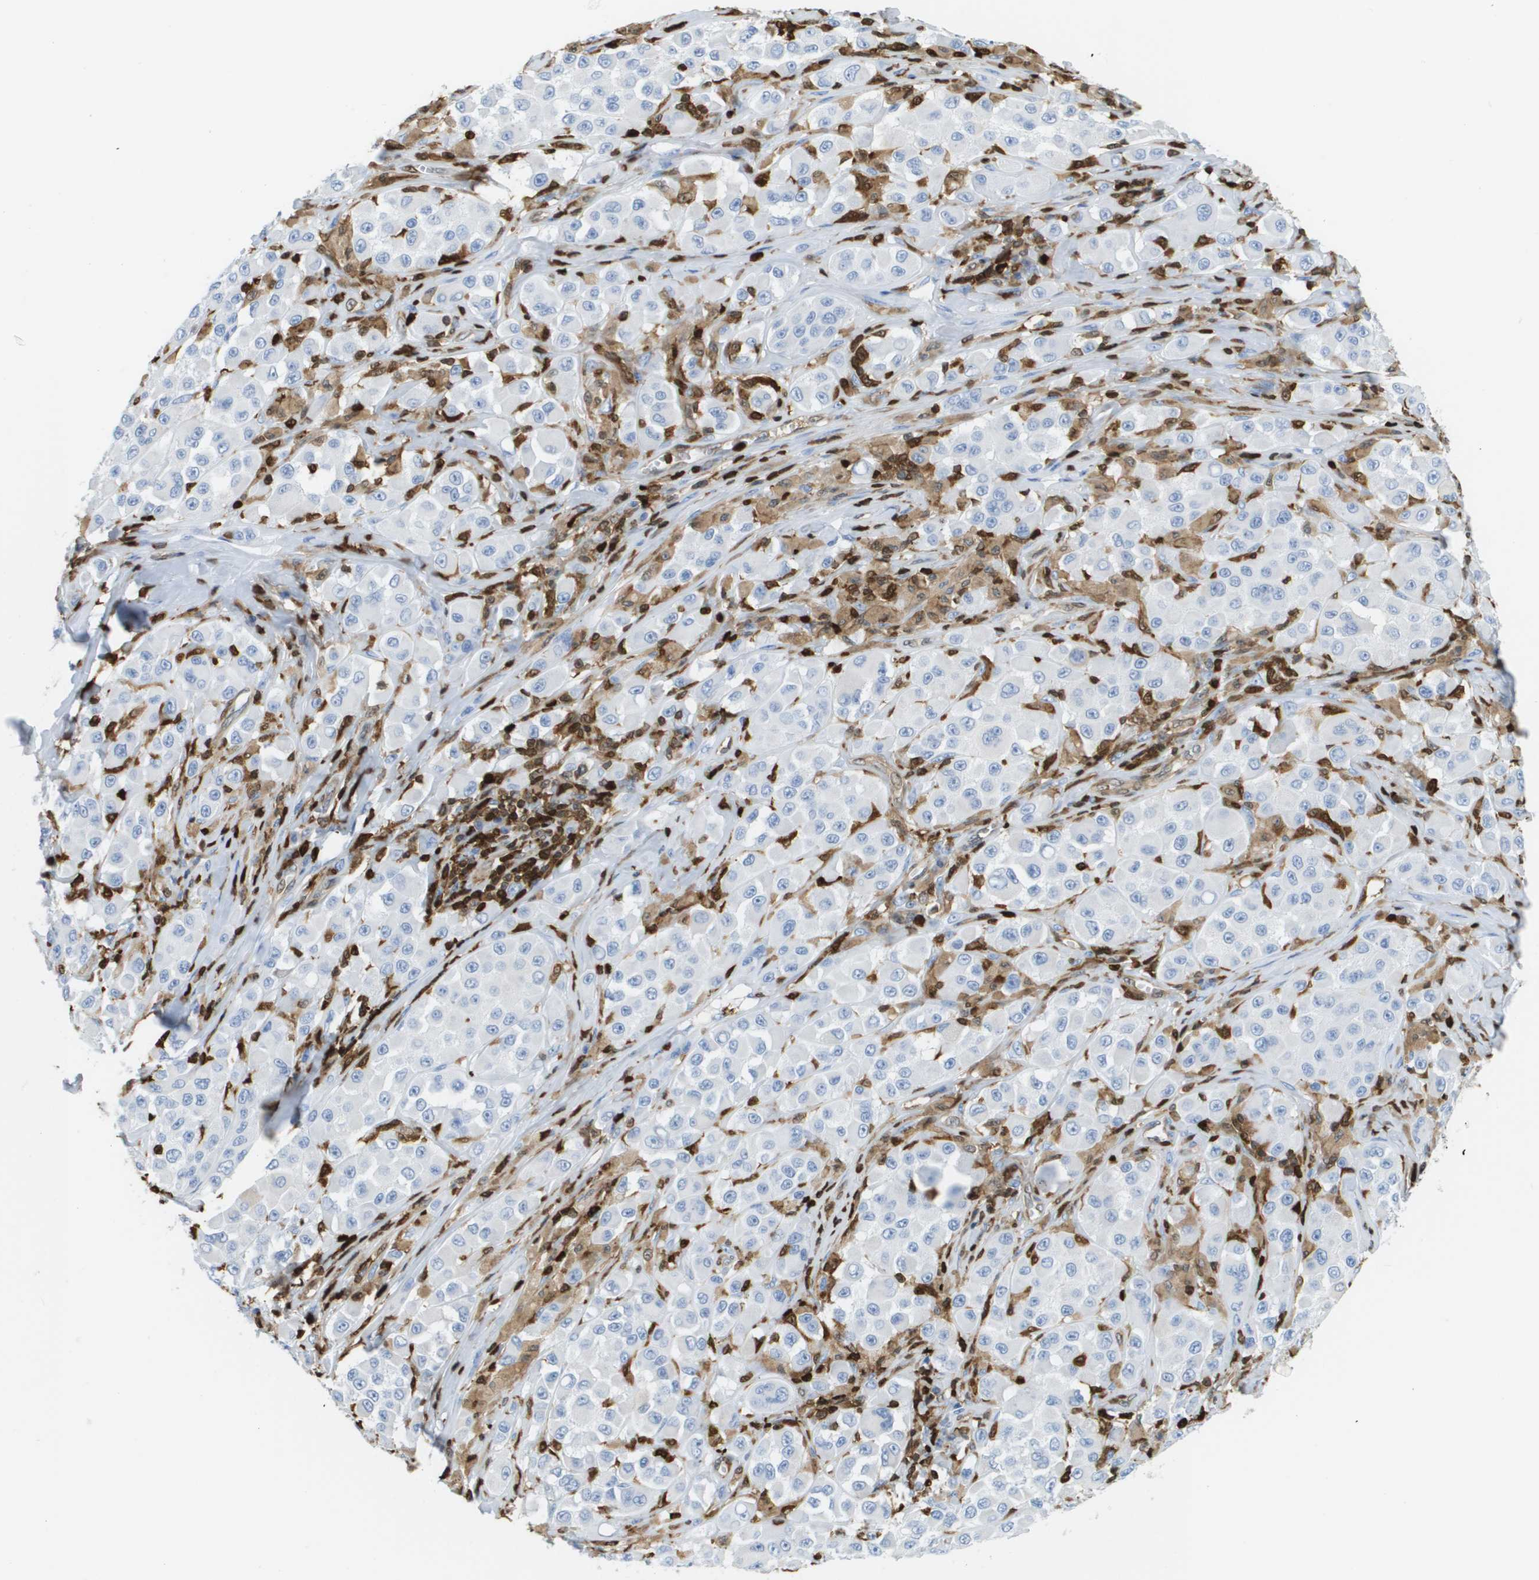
{"staining": {"intensity": "negative", "quantity": "none", "location": "none"}, "tissue": "melanoma", "cell_type": "Tumor cells", "image_type": "cancer", "snomed": [{"axis": "morphology", "description": "Malignant melanoma, NOS"}, {"axis": "topography", "description": "Skin"}], "caption": "Immunohistochemistry of human malignant melanoma demonstrates no staining in tumor cells.", "gene": "DOCK5", "patient": {"sex": "male", "age": 84}}